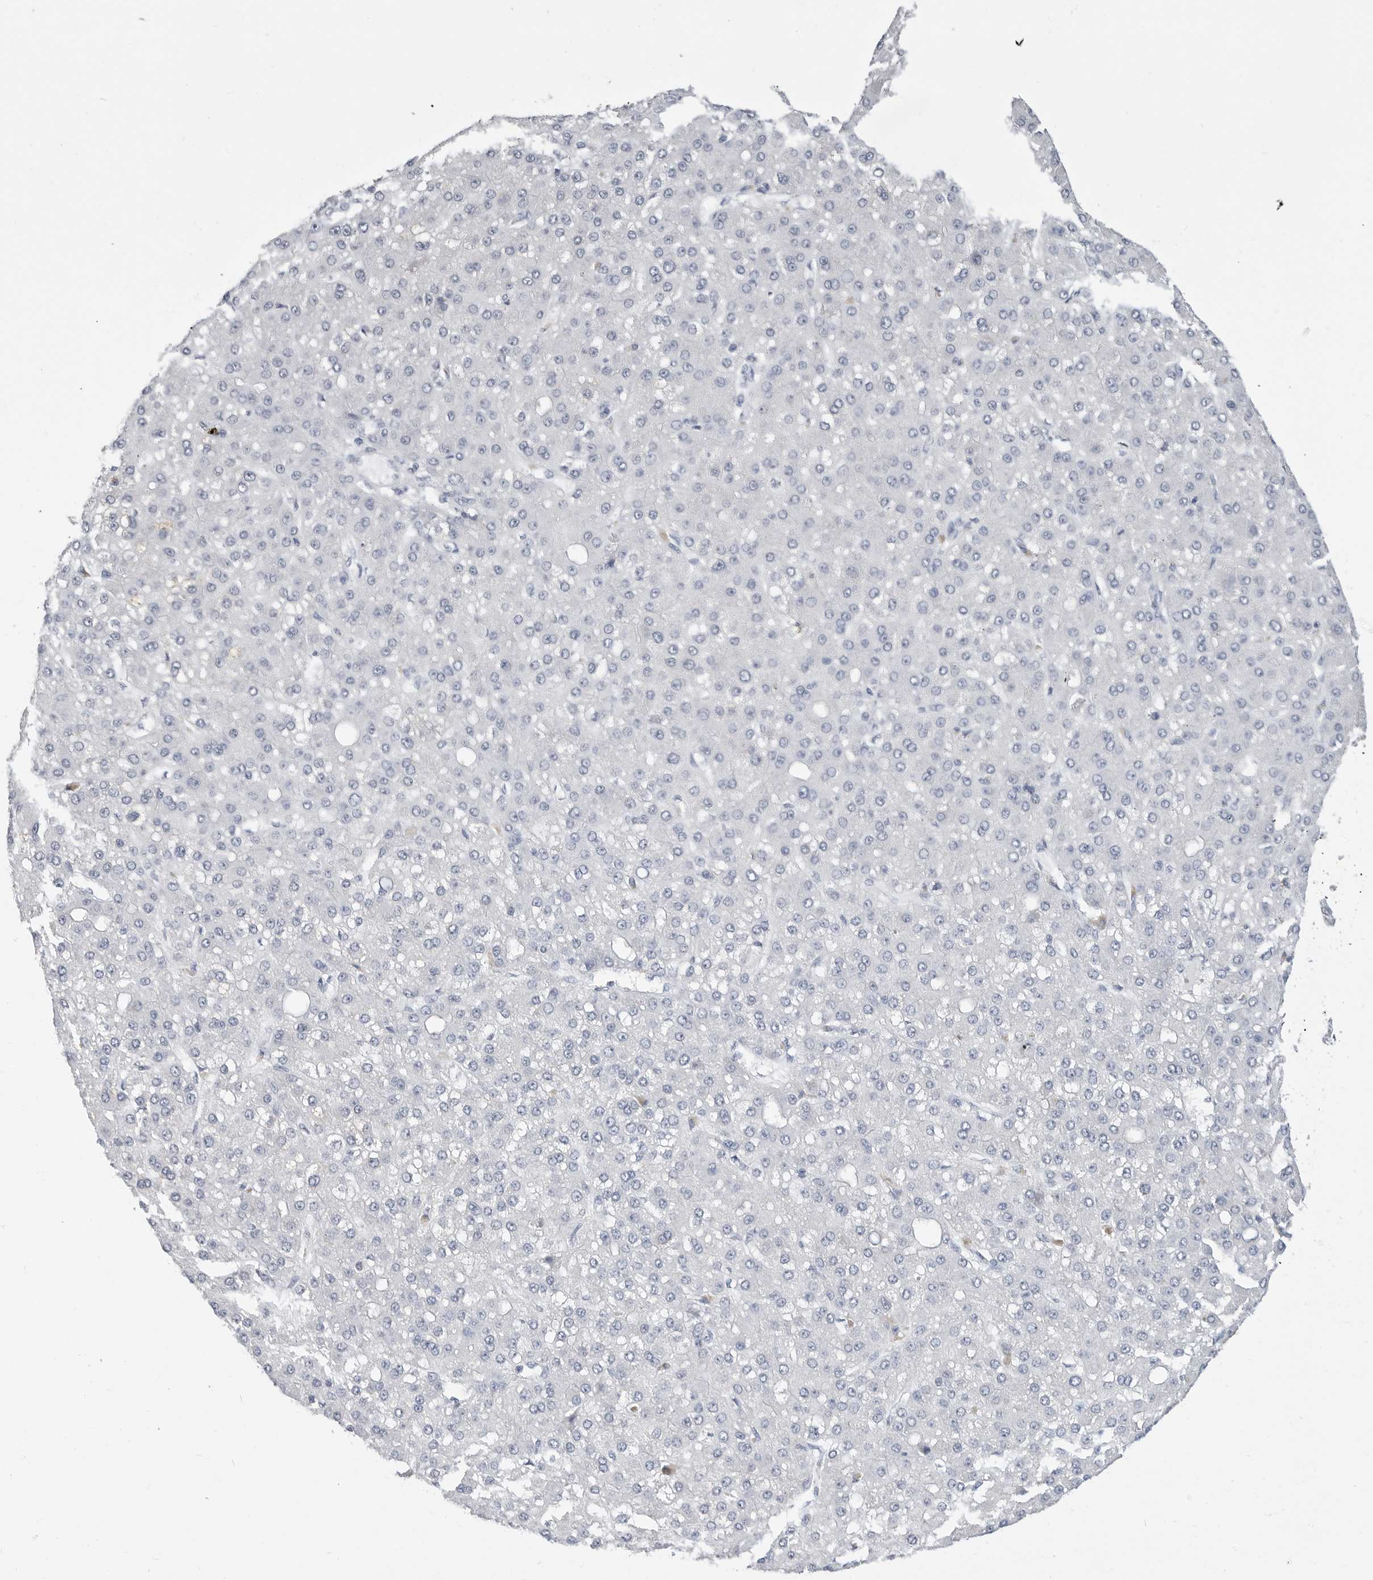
{"staining": {"intensity": "negative", "quantity": "none", "location": "none"}, "tissue": "liver cancer", "cell_type": "Tumor cells", "image_type": "cancer", "snomed": [{"axis": "morphology", "description": "Carcinoma, Hepatocellular, NOS"}, {"axis": "topography", "description": "Liver"}], "caption": "An immunohistochemistry (IHC) micrograph of liver cancer (hepatocellular carcinoma) is shown. There is no staining in tumor cells of liver cancer (hepatocellular carcinoma).", "gene": "PLN", "patient": {"sex": "male", "age": 67}}